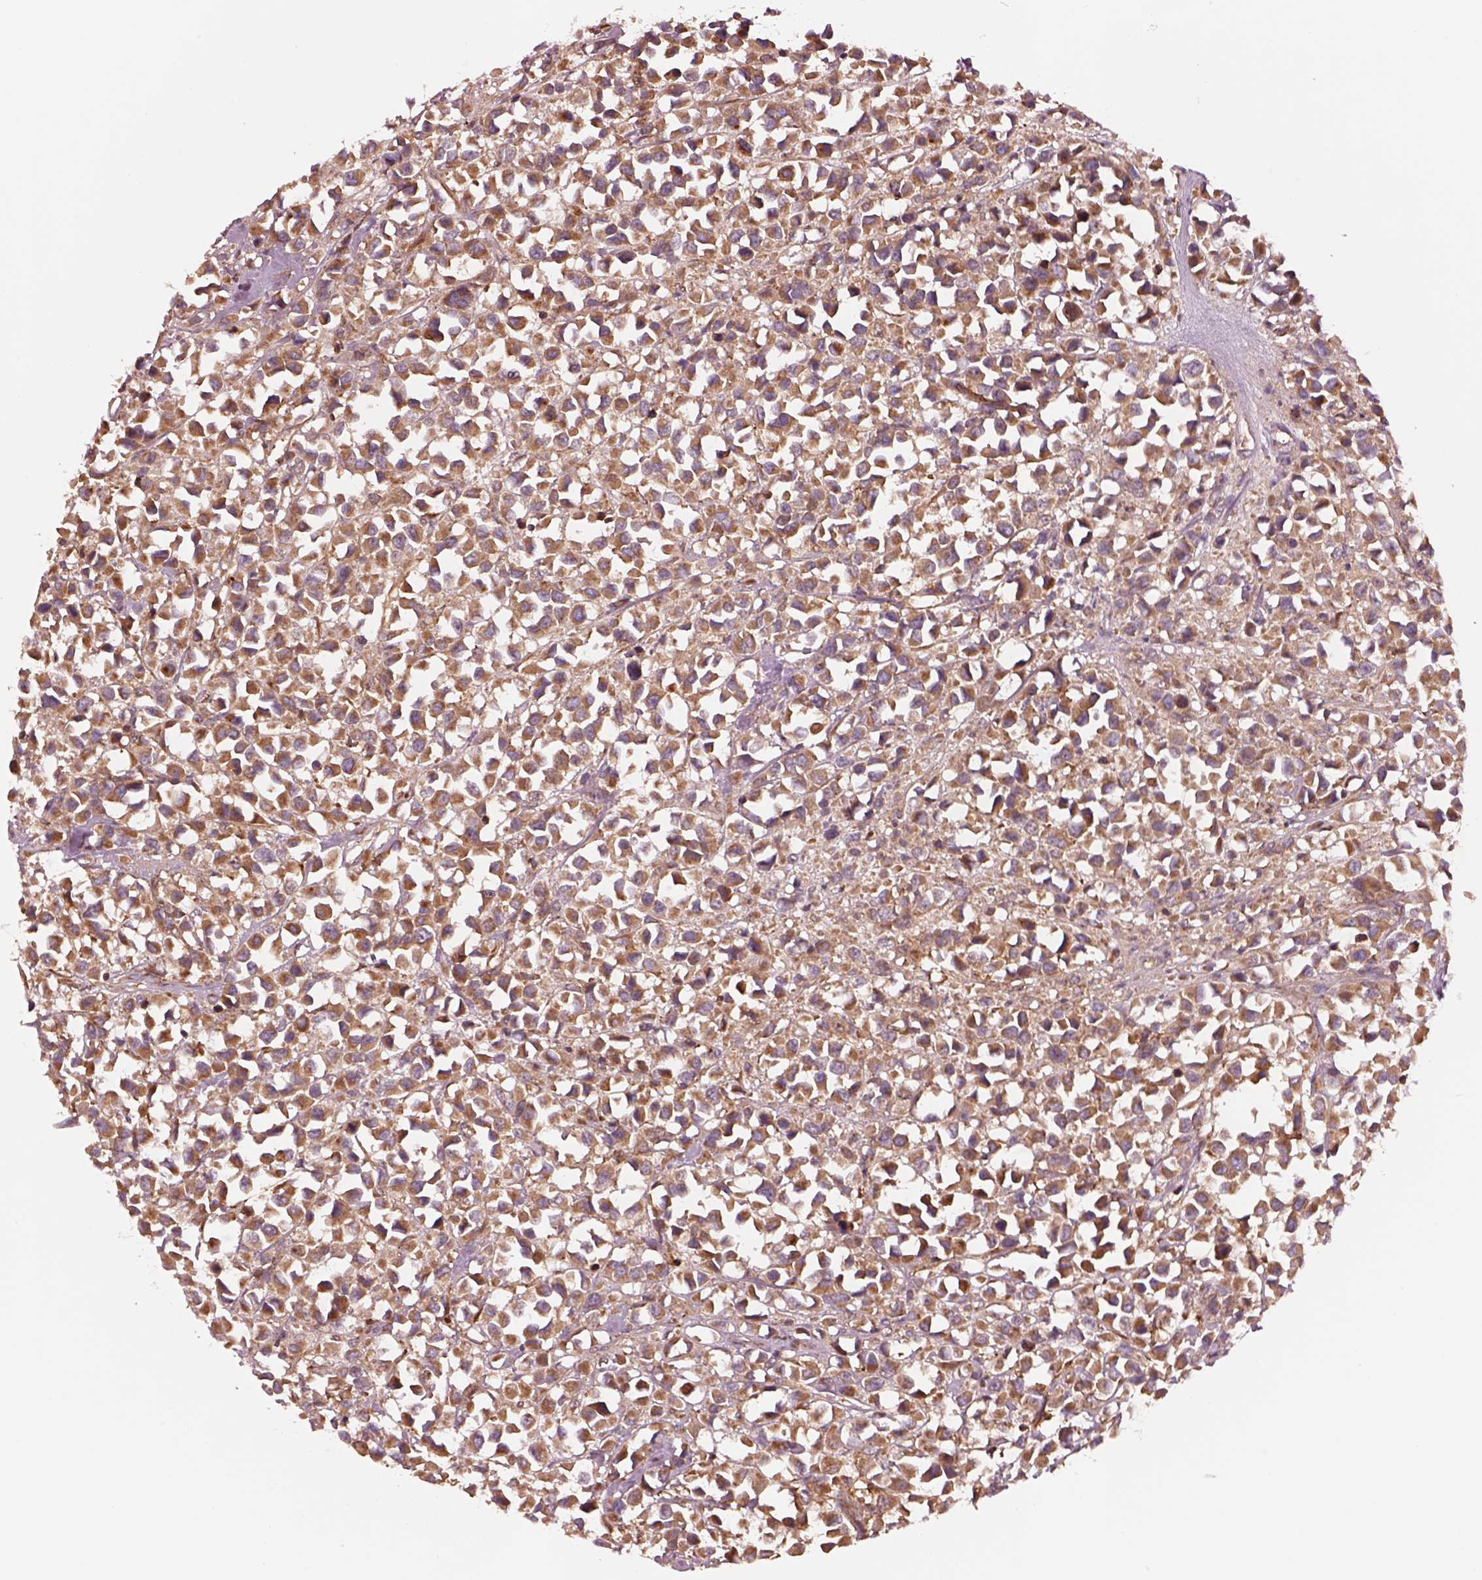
{"staining": {"intensity": "moderate", "quantity": ">75%", "location": "cytoplasmic/membranous"}, "tissue": "breast cancer", "cell_type": "Tumor cells", "image_type": "cancer", "snomed": [{"axis": "morphology", "description": "Duct carcinoma"}, {"axis": "topography", "description": "Breast"}], "caption": "This is an image of immunohistochemistry staining of intraductal carcinoma (breast), which shows moderate expression in the cytoplasmic/membranous of tumor cells.", "gene": "ASCC2", "patient": {"sex": "female", "age": 61}}